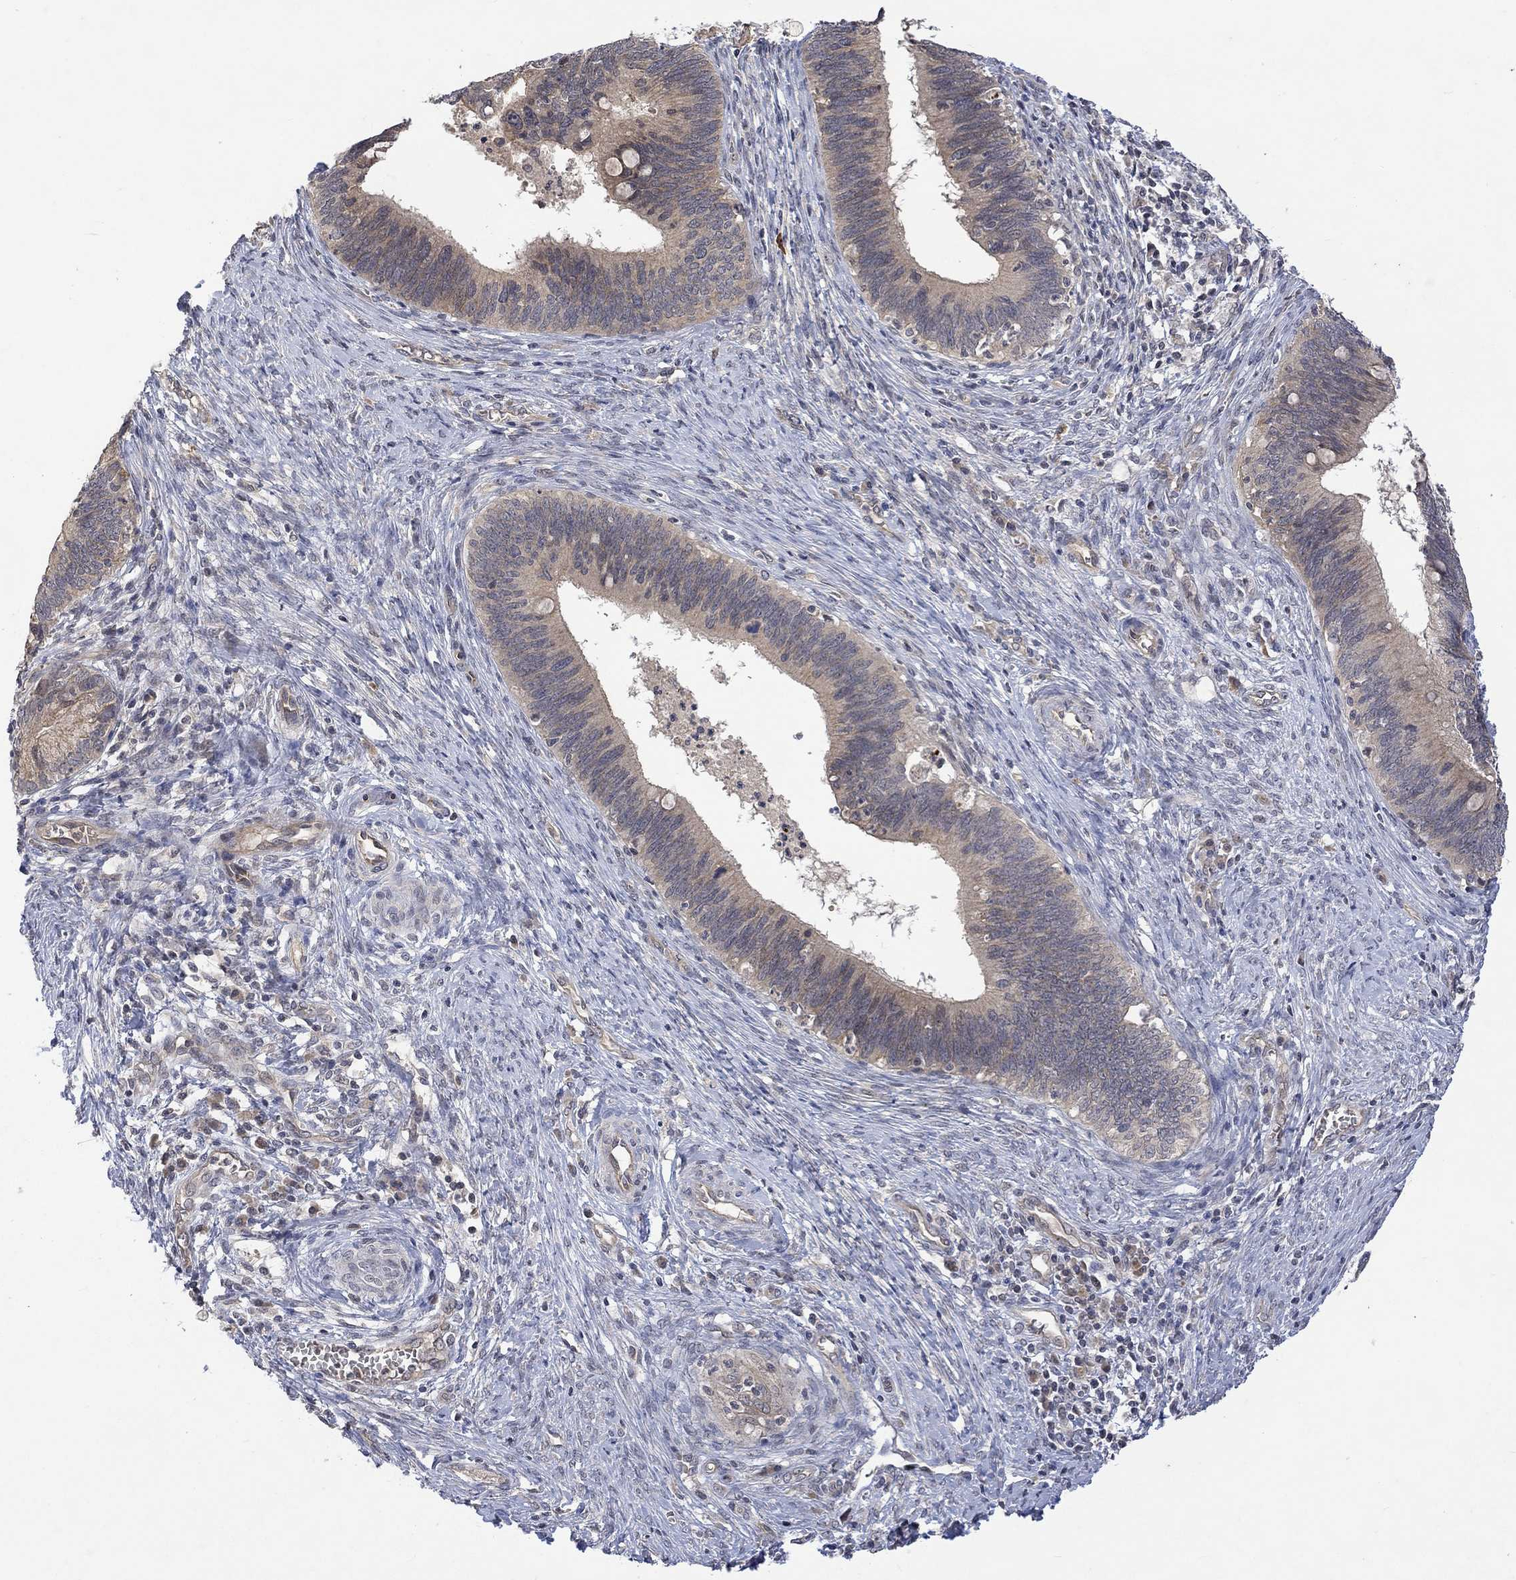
{"staining": {"intensity": "negative", "quantity": "none", "location": "none"}, "tissue": "cervical cancer", "cell_type": "Tumor cells", "image_type": "cancer", "snomed": [{"axis": "morphology", "description": "Adenocarcinoma, NOS"}, {"axis": "topography", "description": "Cervix"}], "caption": "Immunohistochemical staining of human adenocarcinoma (cervical) demonstrates no significant staining in tumor cells. (Stains: DAB (3,3'-diaminobenzidine) immunohistochemistry with hematoxylin counter stain, Microscopy: brightfield microscopy at high magnification).", "gene": "GRIN2D", "patient": {"sex": "female", "age": 42}}